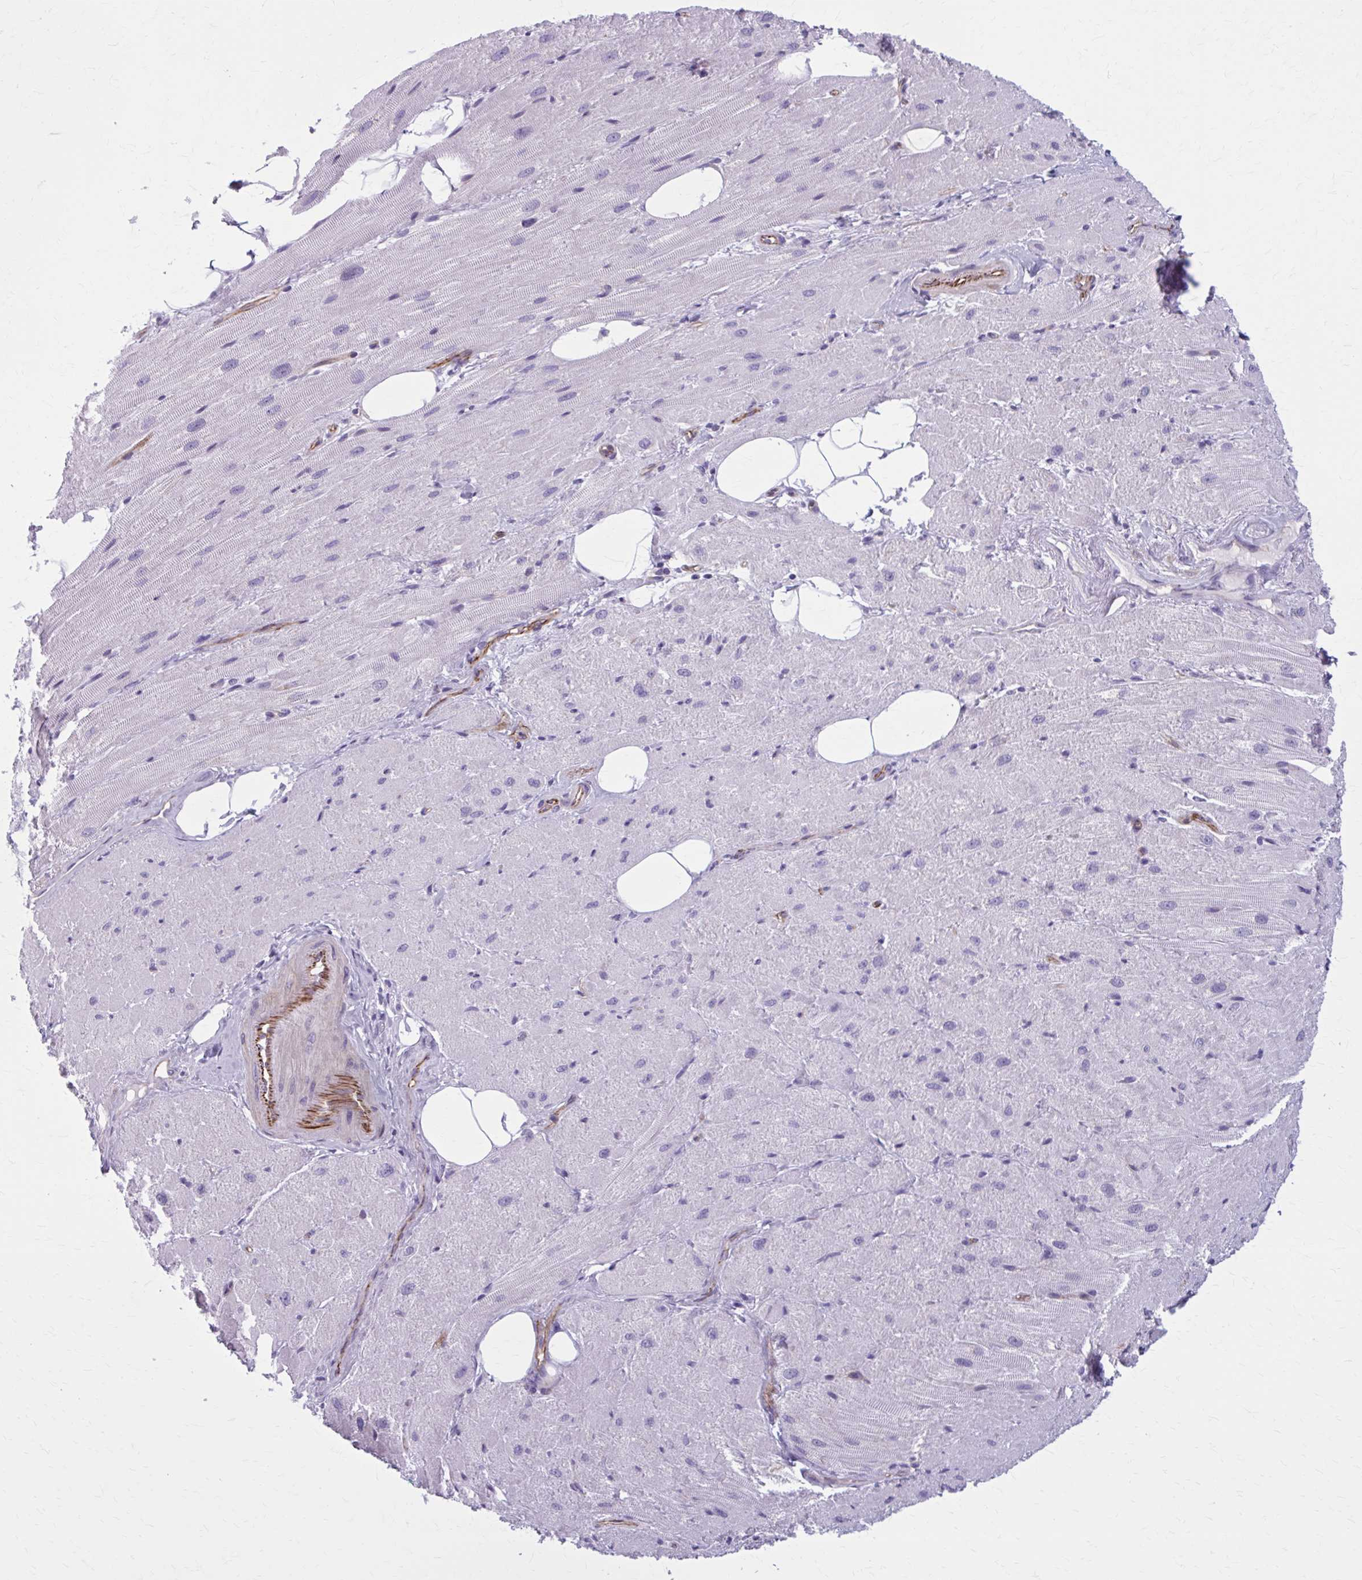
{"staining": {"intensity": "negative", "quantity": "none", "location": "none"}, "tissue": "heart muscle", "cell_type": "Cardiomyocytes", "image_type": "normal", "snomed": [{"axis": "morphology", "description": "Normal tissue, NOS"}, {"axis": "topography", "description": "Heart"}], "caption": "This is an immunohistochemistry (IHC) micrograph of unremarkable human heart muscle. There is no expression in cardiomyocytes.", "gene": "ZDHHC7", "patient": {"sex": "male", "age": 62}}